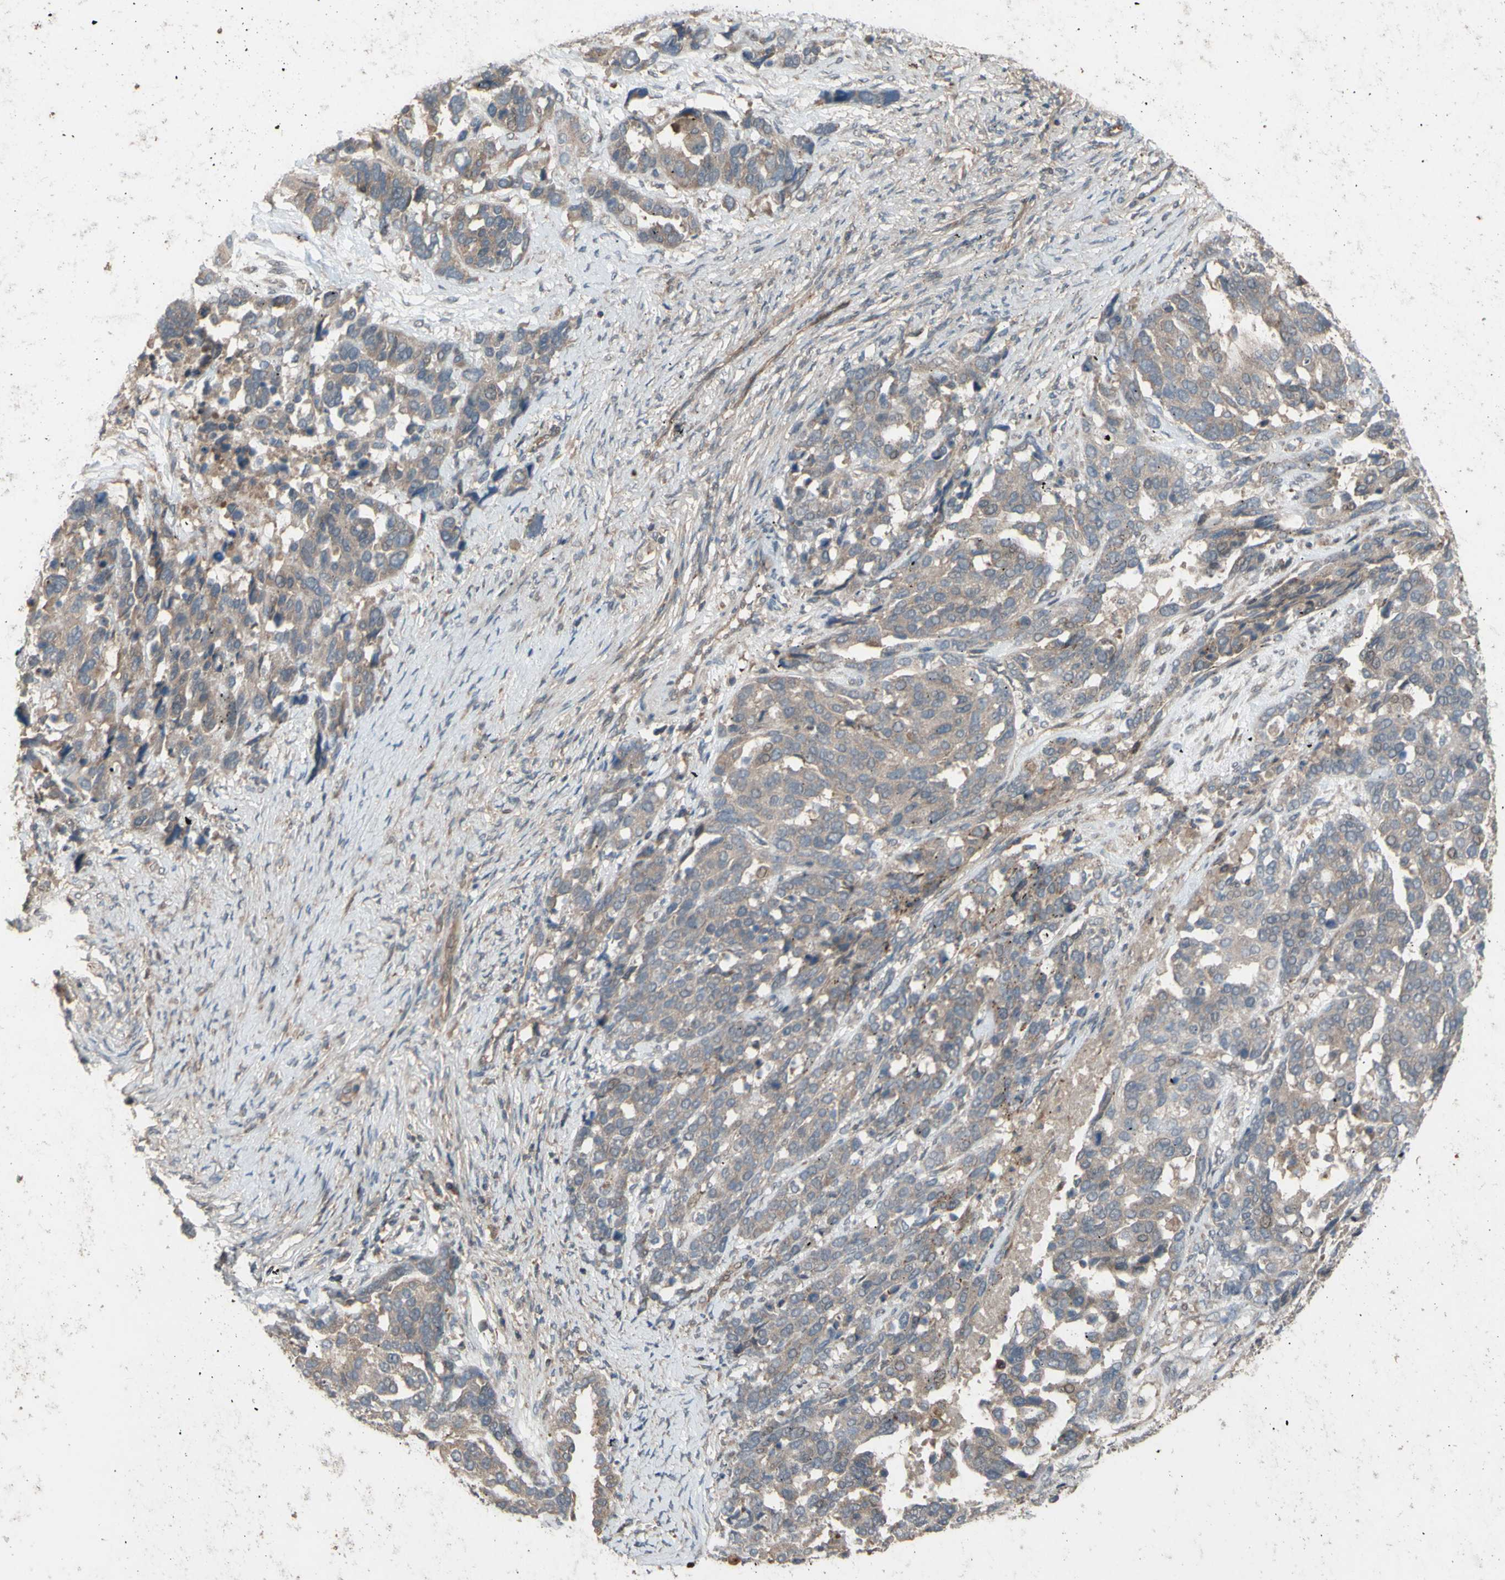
{"staining": {"intensity": "weak", "quantity": ">75%", "location": "cytoplasmic/membranous"}, "tissue": "ovarian cancer", "cell_type": "Tumor cells", "image_type": "cancer", "snomed": [{"axis": "morphology", "description": "Cystadenocarcinoma, serous, NOS"}, {"axis": "topography", "description": "Ovary"}], "caption": "Tumor cells display weak cytoplasmic/membranous expression in about >75% of cells in ovarian cancer (serous cystadenocarcinoma).", "gene": "SHROOM4", "patient": {"sex": "female", "age": 44}}